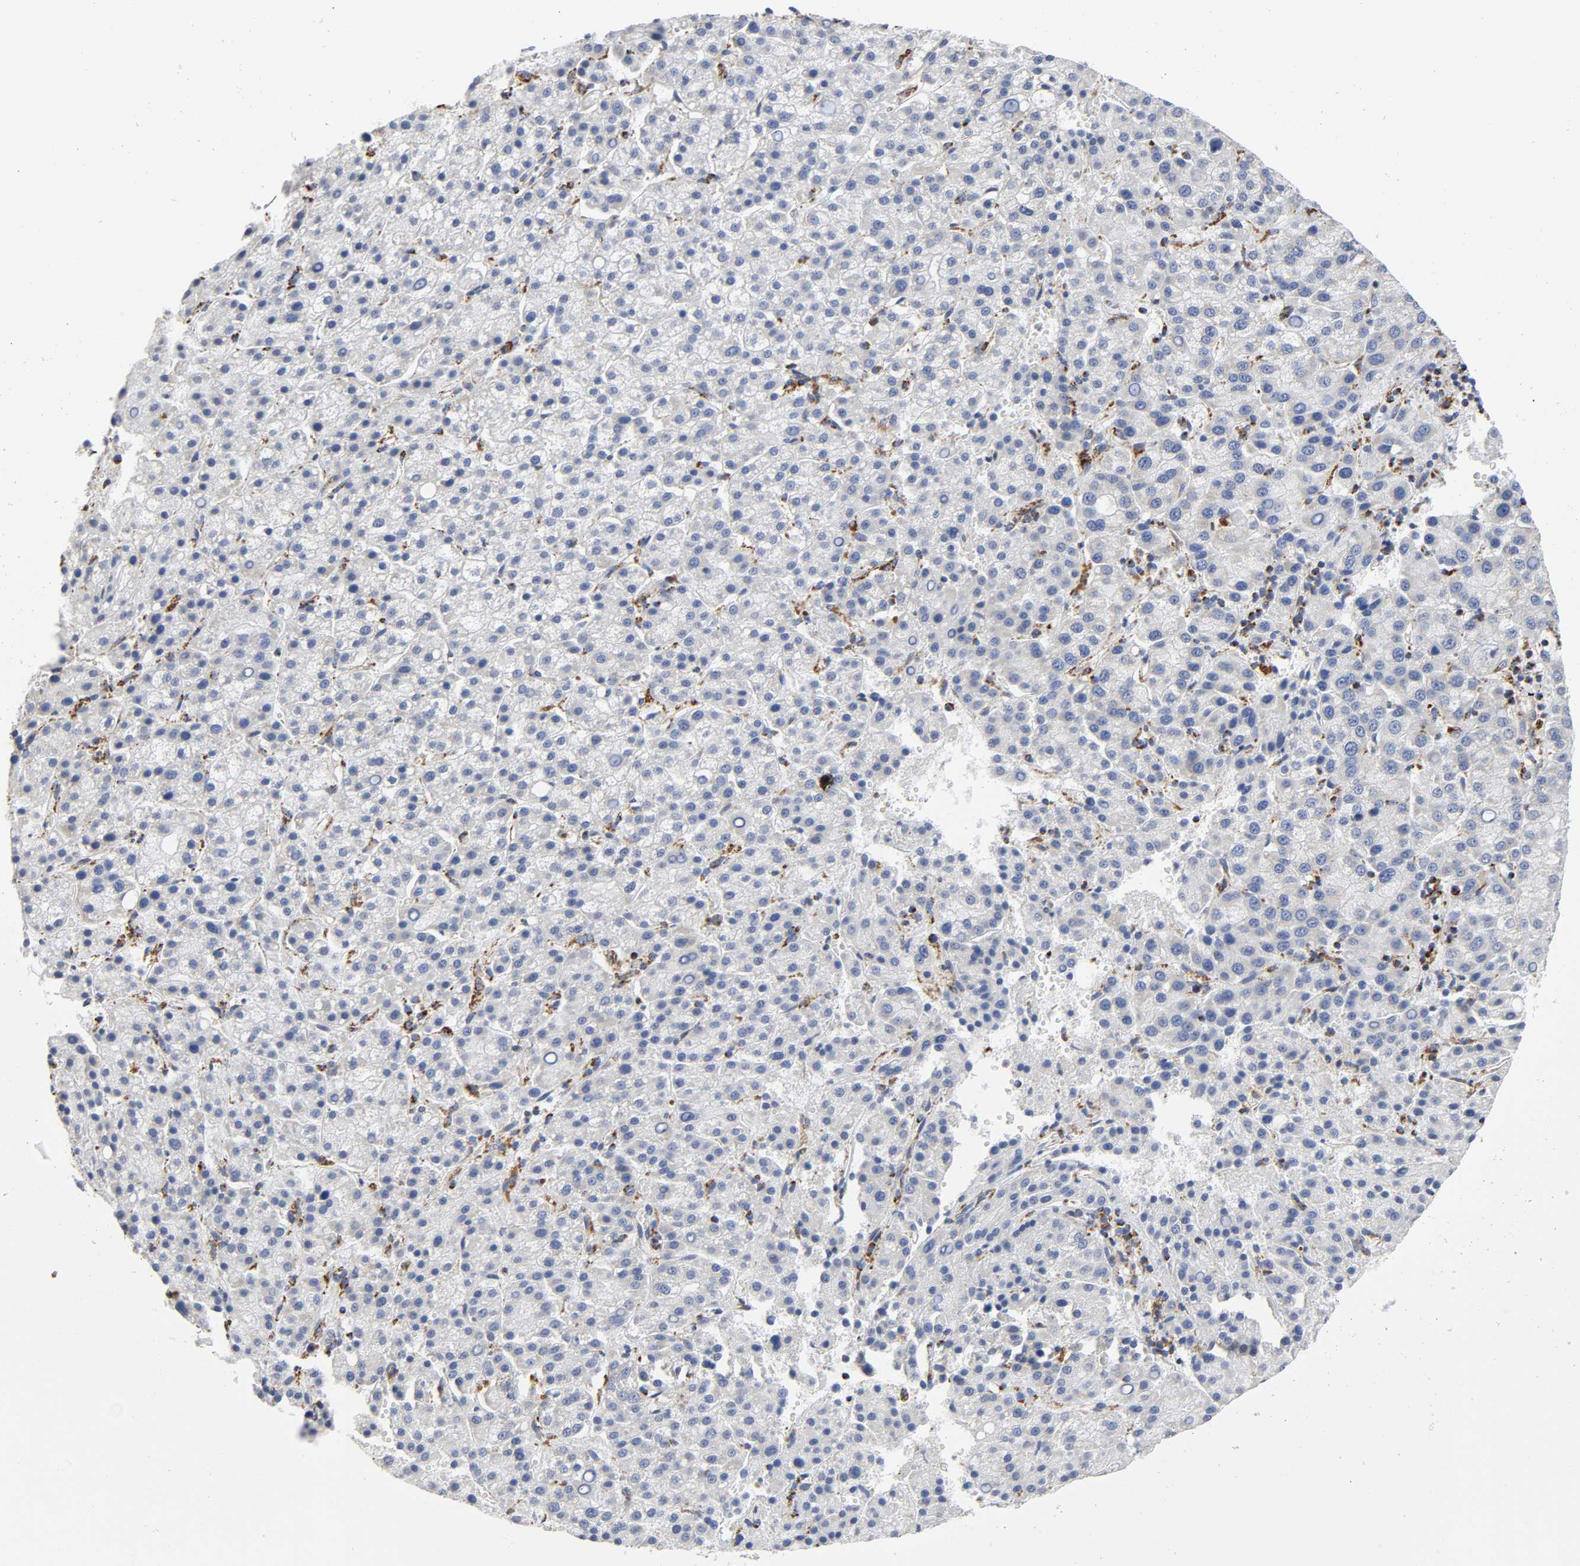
{"staining": {"intensity": "negative", "quantity": "none", "location": "none"}, "tissue": "liver cancer", "cell_type": "Tumor cells", "image_type": "cancer", "snomed": [{"axis": "morphology", "description": "Carcinoma, Hepatocellular, NOS"}, {"axis": "topography", "description": "Liver"}], "caption": "Immunohistochemistry image of neoplastic tissue: hepatocellular carcinoma (liver) stained with DAB reveals no significant protein expression in tumor cells.", "gene": "BAK1", "patient": {"sex": "female", "age": 58}}